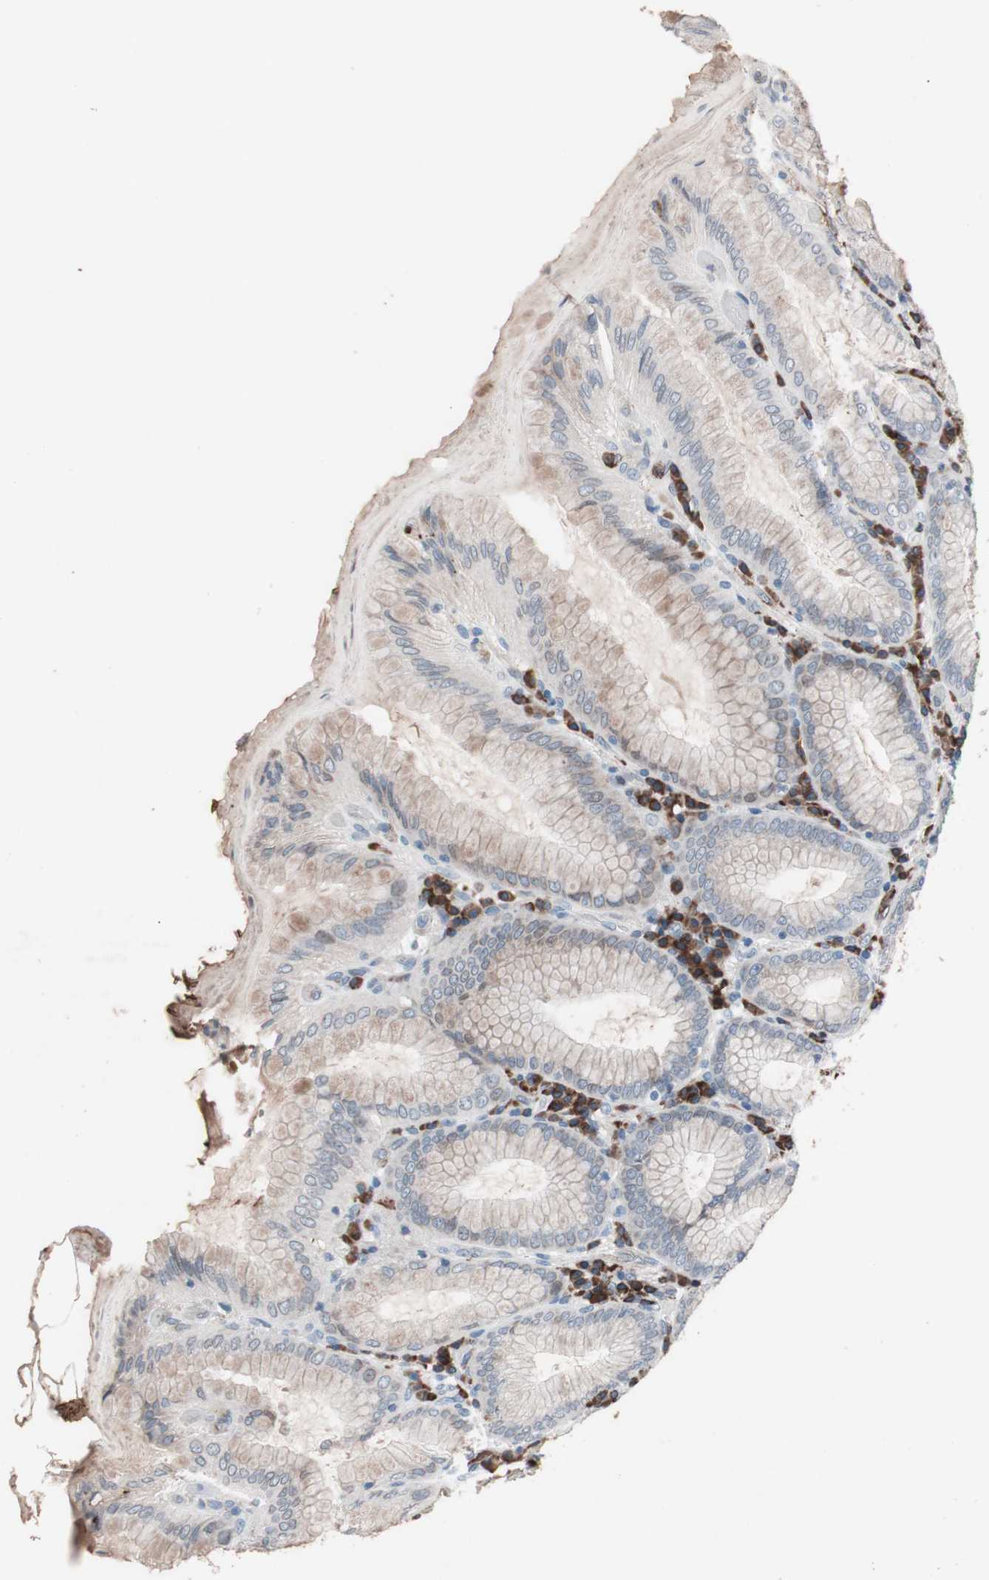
{"staining": {"intensity": "strong", "quantity": "25%-75%", "location": "cytoplasmic/membranous"}, "tissue": "stomach", "cell_type": "Glandular cells", "image_type": "normal", "snomed": [{"axis": "morphology", "description": "Normal tissue, NOS"}, {"axis": "topography", "description": "Stomach, lower"}], "caption": "DAB immunohistochemical staining of unremarkable human stomach reveals strong cytoplasmic/membranous protein staining in about 25%-75% of glandular cells. (IHC, brightfield microscopy, high magnification).", "gene": "GRB7", "patient": {"sex": "female", "age": 76}}